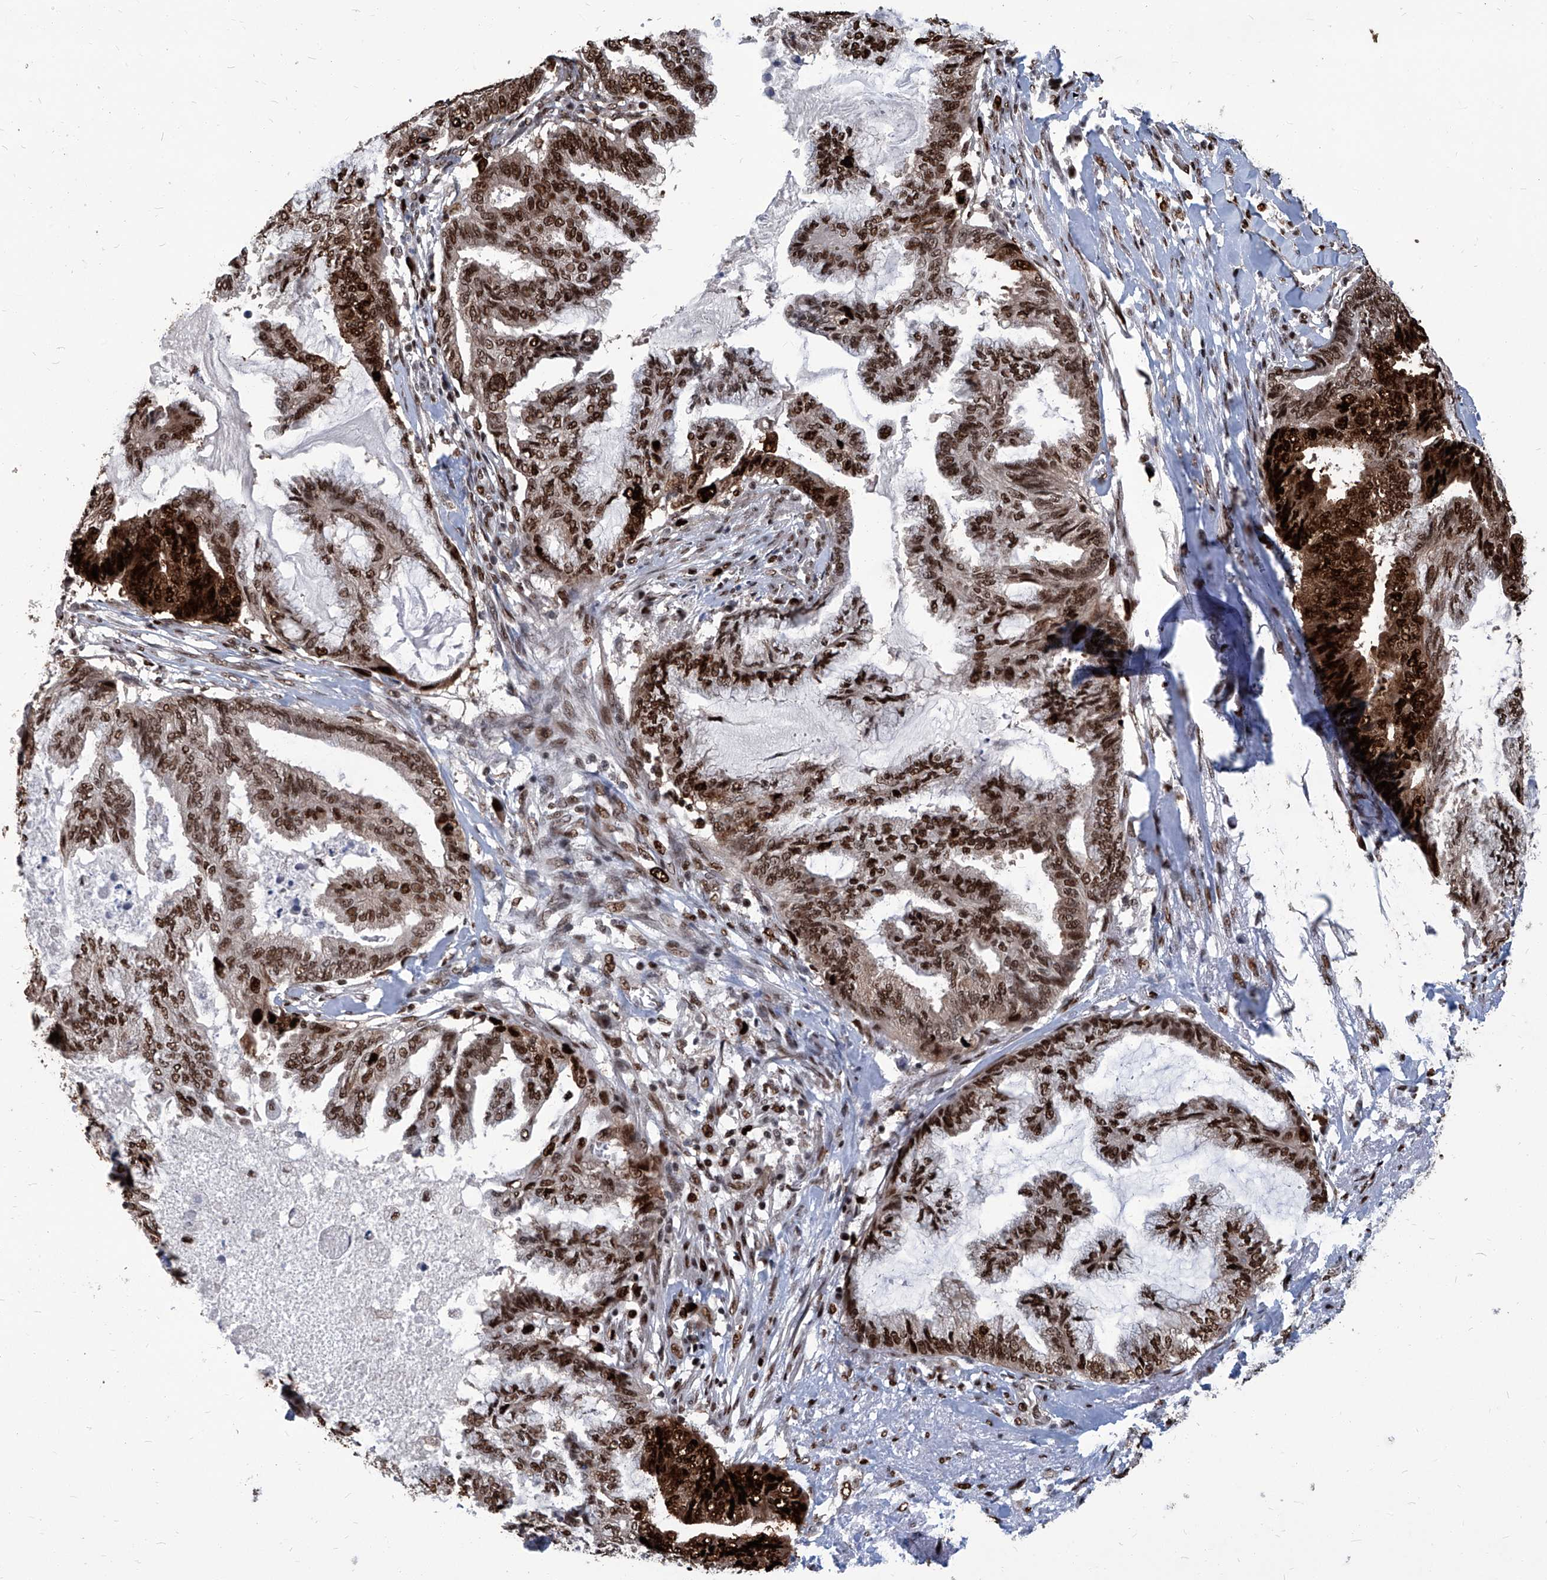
{"staining": {"intensity": "strong", "quantity": ">75%", "location": "nuclear"}, "tissue": "endometrial cancer", "cell_type": "Tumor cells", "image_type": "cancer", "snomed": [{"axis": "morphology", "description": "Adenocarcinoma, NOS"}, {"axis": "topography", "description": "Endometrium"}], "caption": "A photomicrograph showing strong nuclear expression in approximately >75% of tumor cells in endometrial cancer (adenocarcinoma), as visualized by brown immunohistochemical staining.", "gene": "PCNA", "patient": {"sex": "female", "age": 86}}